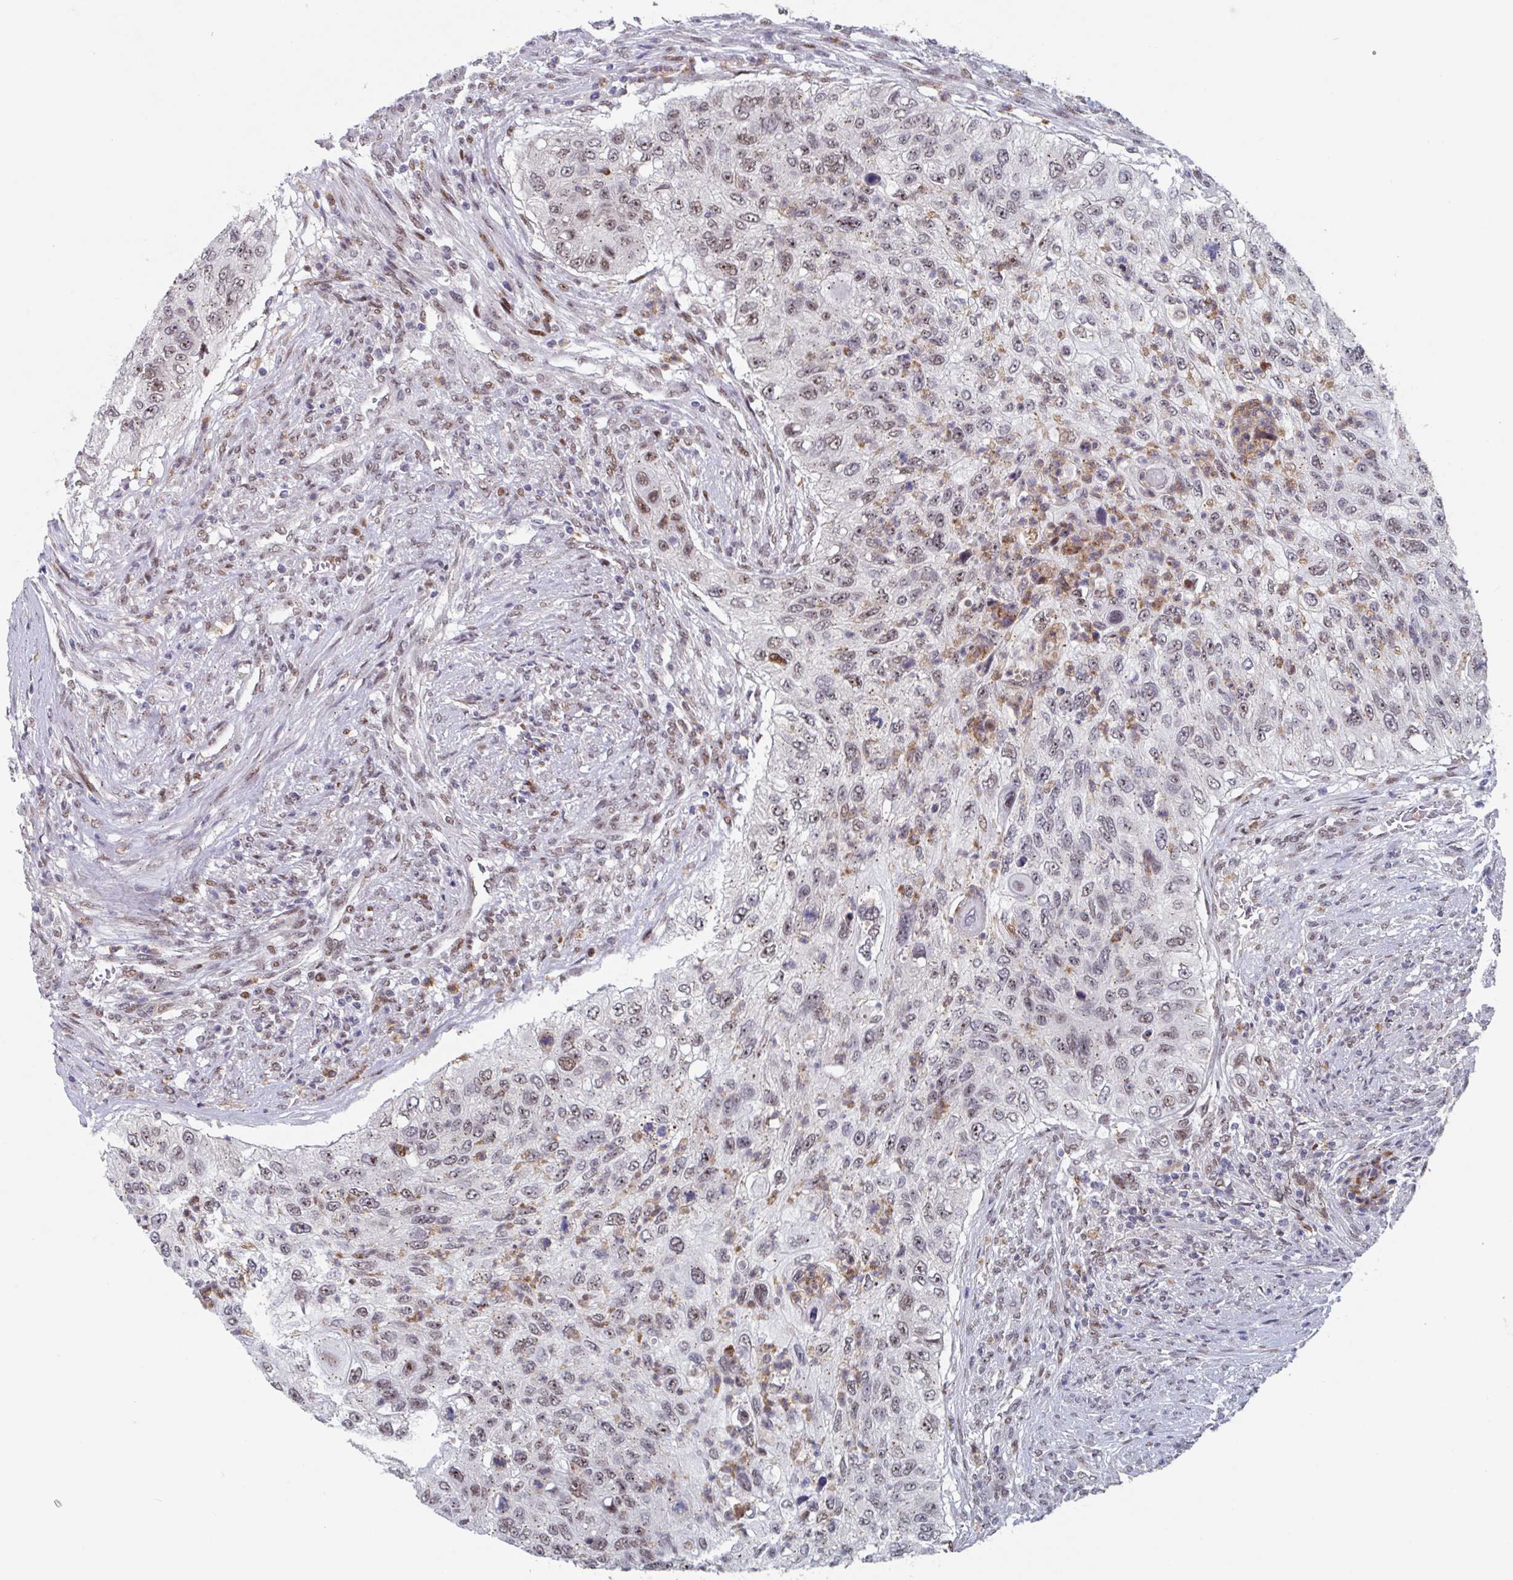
{"staining": {"intensity": "moderate", "quantity": "25%-75%", "location": "nuclear"}, "tissue": "urothelial cancer", "cell_type": "Tumor cells", "image_type": "cancer", "snomed": [{"axis": "morphology", "description": "Urothelial carcinoma, High grade"}, {"axis": "topography", "description": "Urinary bladder"}], "caption": "Urothelial carcinoma (high-grade) stained with IHC reveals moderate nuclear staining in about 25%-75% of tumor cells.", "gene": "RNF212", "patient": {"sex": "female", "age": 60}}